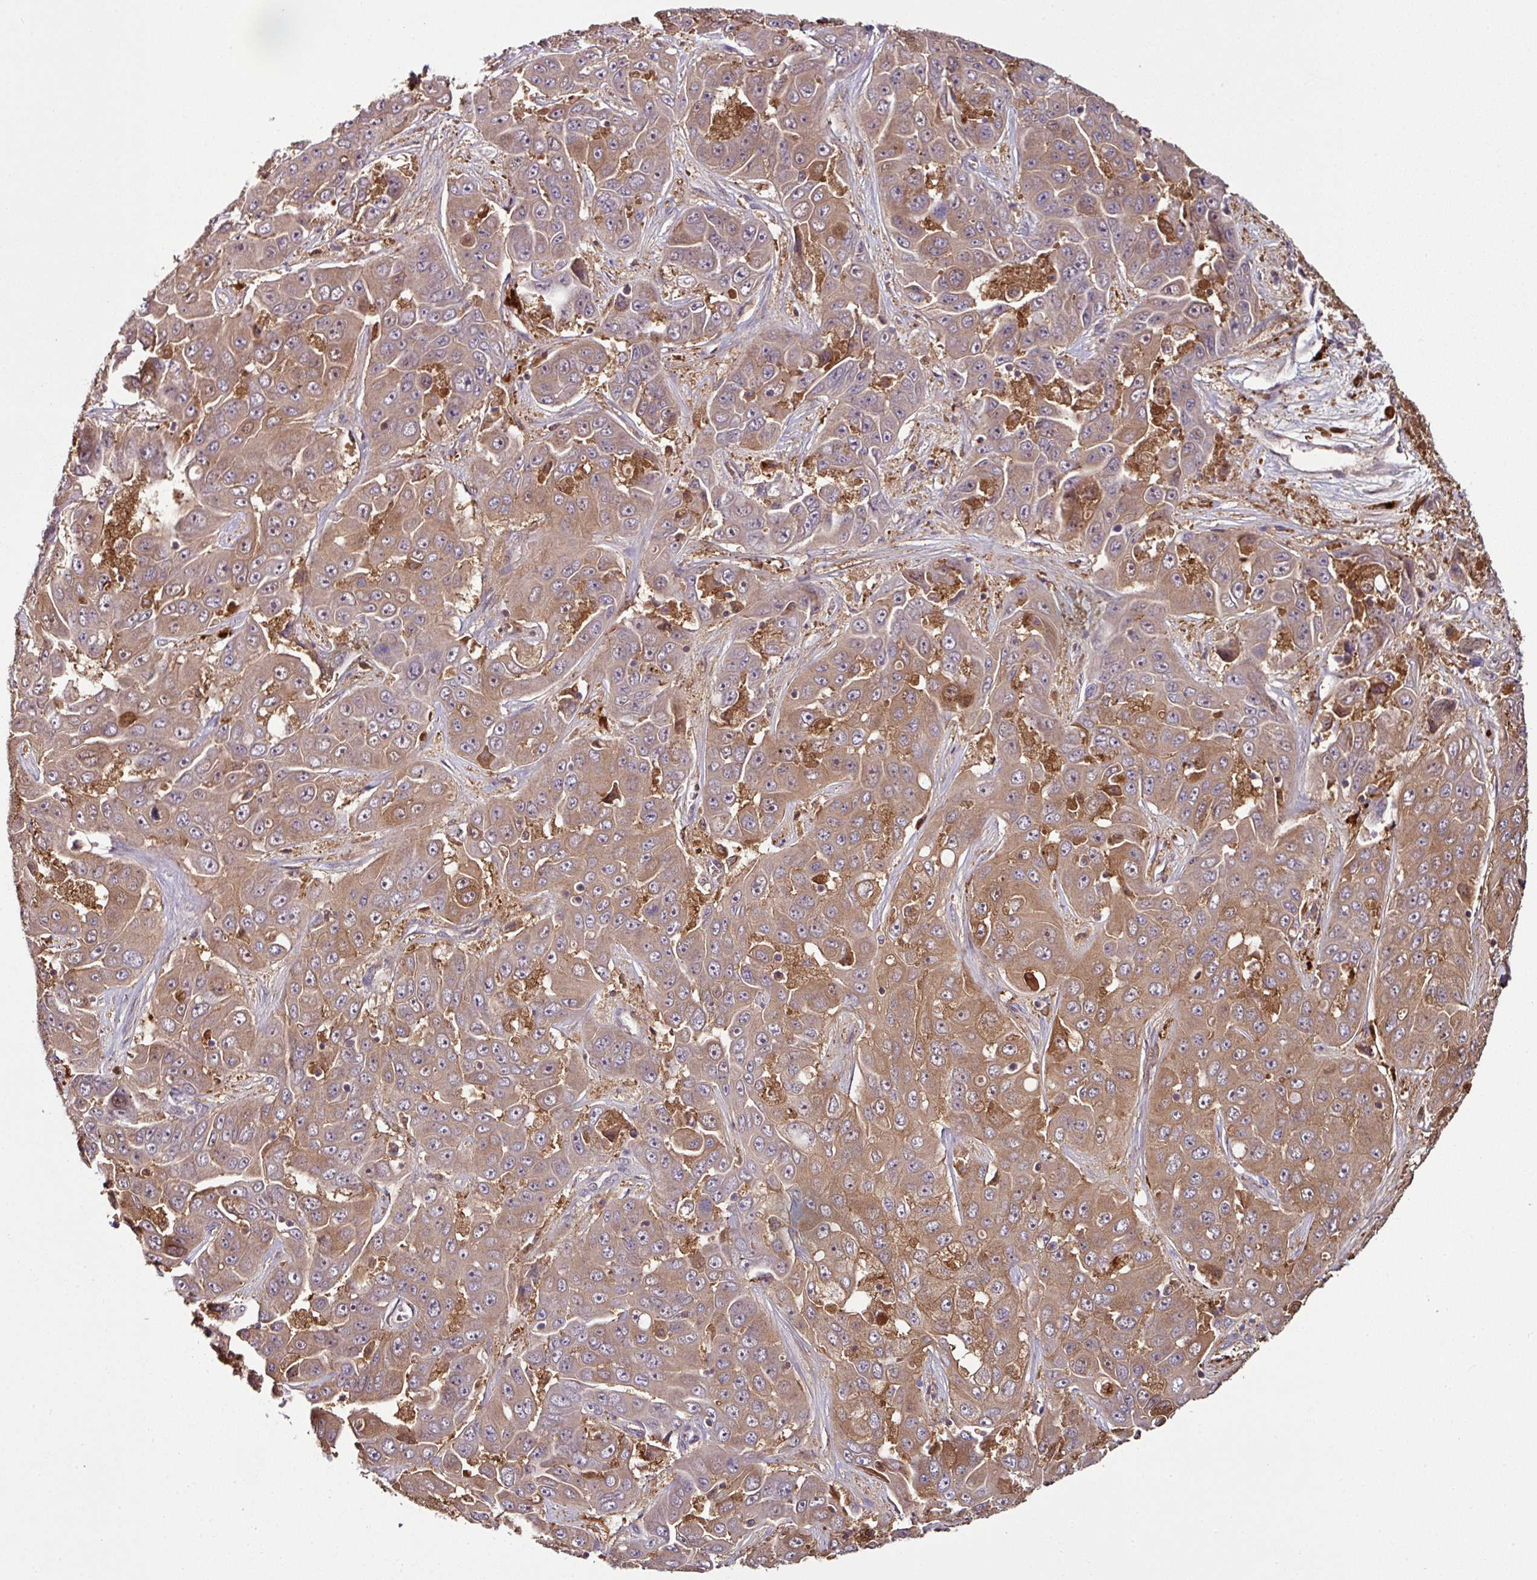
{"staining": {"intensity": "moderate", "quantity": ">75%", "location": "cytoplasmic/membranous"}, "tissue": "liver cancer", "cell_type": "Tumor cells", "image_type": "cancer", "snomed": [{"axis": "morphology", "description": "Cholangiocarcinoma"}, {"axis": "topography", "description": "Liver"}], "caption": "Cholangiocarcinoma (liver) stained for a protein displays moderate cytoplasmic/membranous positivity in tumor cells.", "gene": "GNPDA1", "patient": {"sex": "female", "age": 52}}